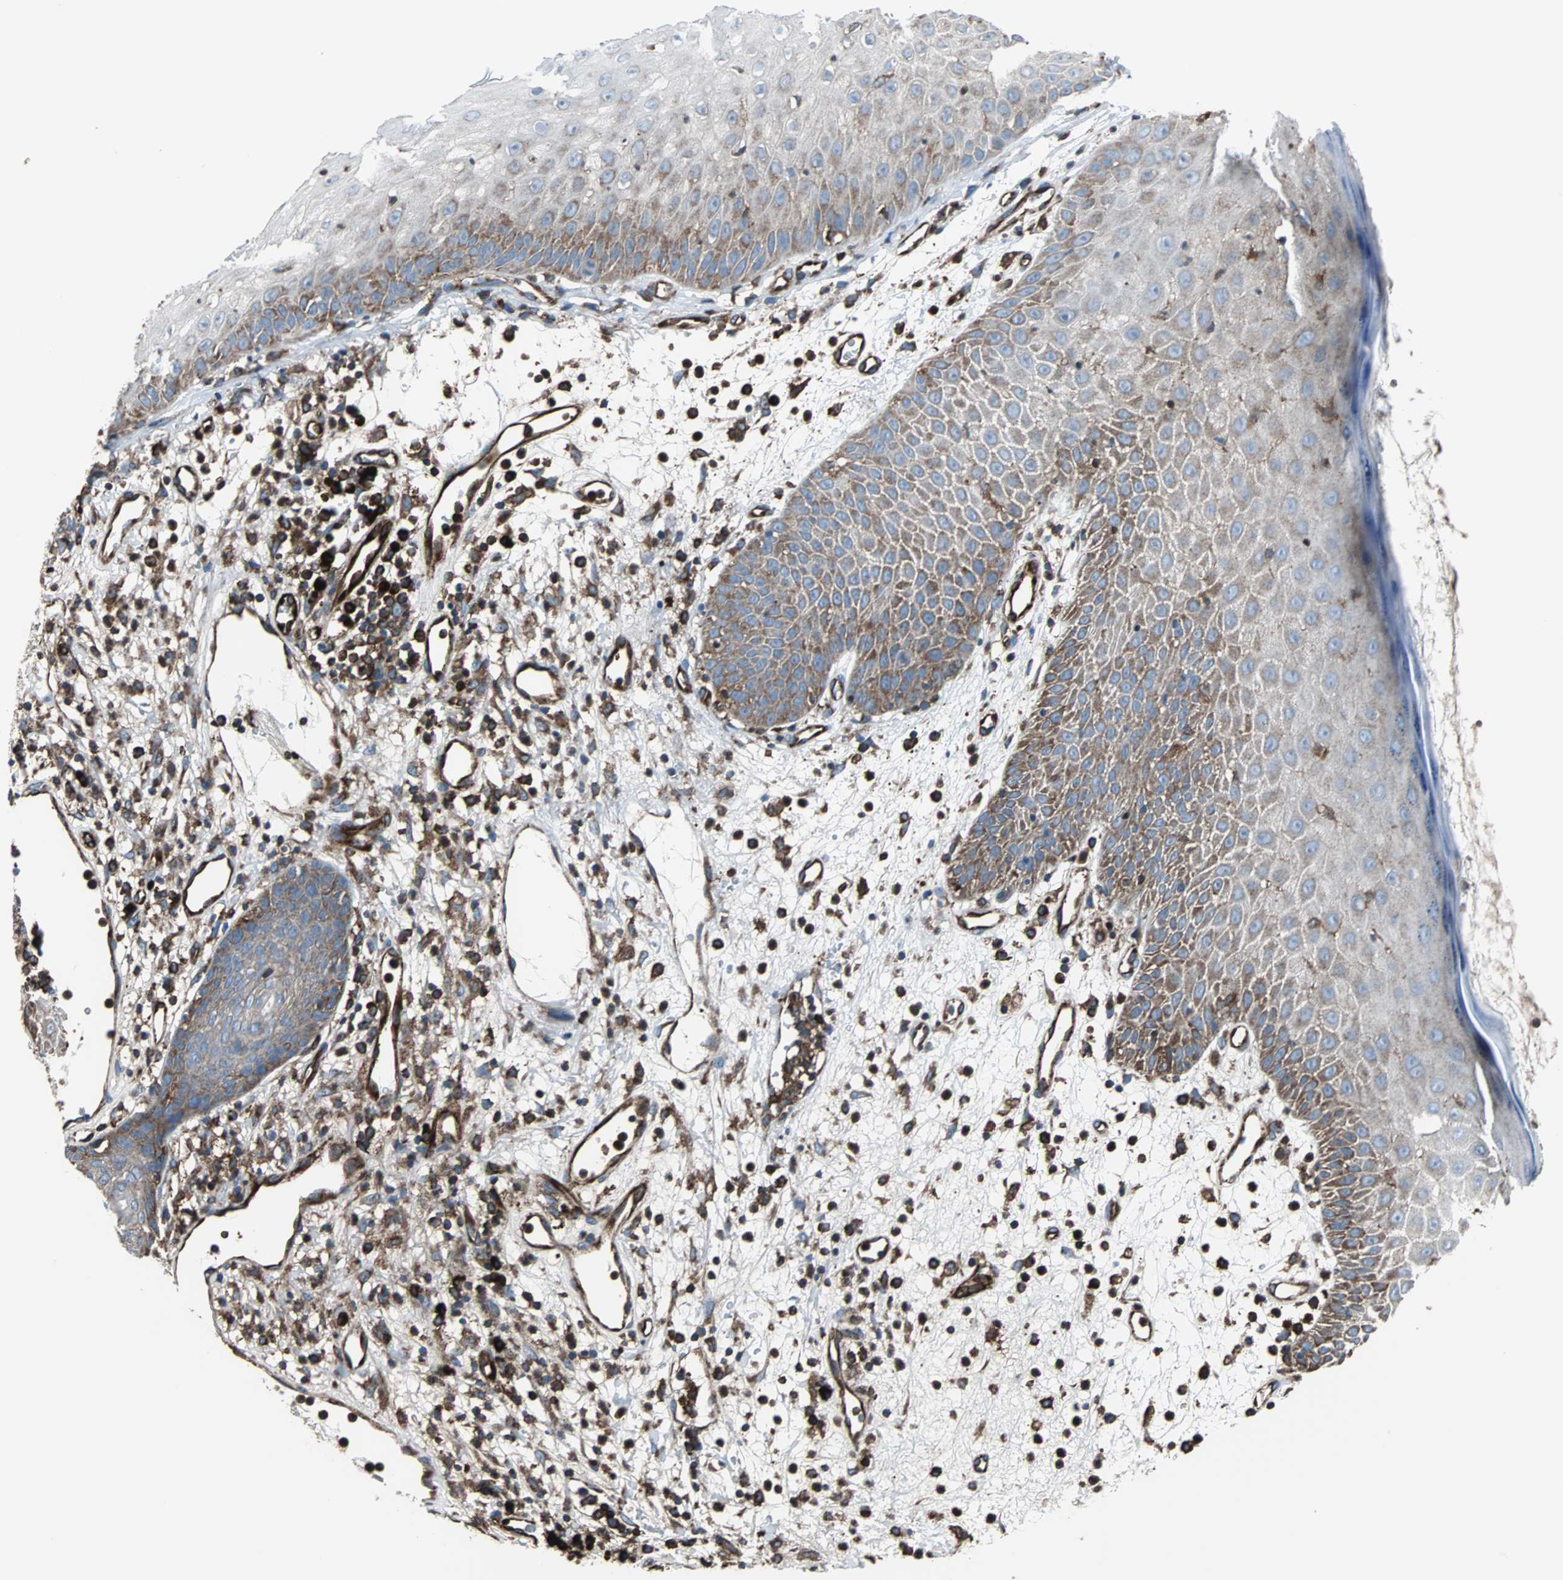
{"staining": {"intensity": "weak", "quantity": ">75%", "location": "cytoplasmic/membranous"}, "tissue": "skin cancer", "cell_type": "Tumor cells", "image_type": "cancer", "snomed": [{"axis": "morphology", "description": "Squamous cell carcinoma, NOS"}, {"axis": "topography", "description": "Skin"}], "caption": "Weak cytoplasmic/membranous staining for a protein is present in about >75% of tumor cells of skin squamous cell carcinoma using immunohistochemistry (IHC).", "gene": "PLCG2", "patient": {"sex": "female", "age": 78}}